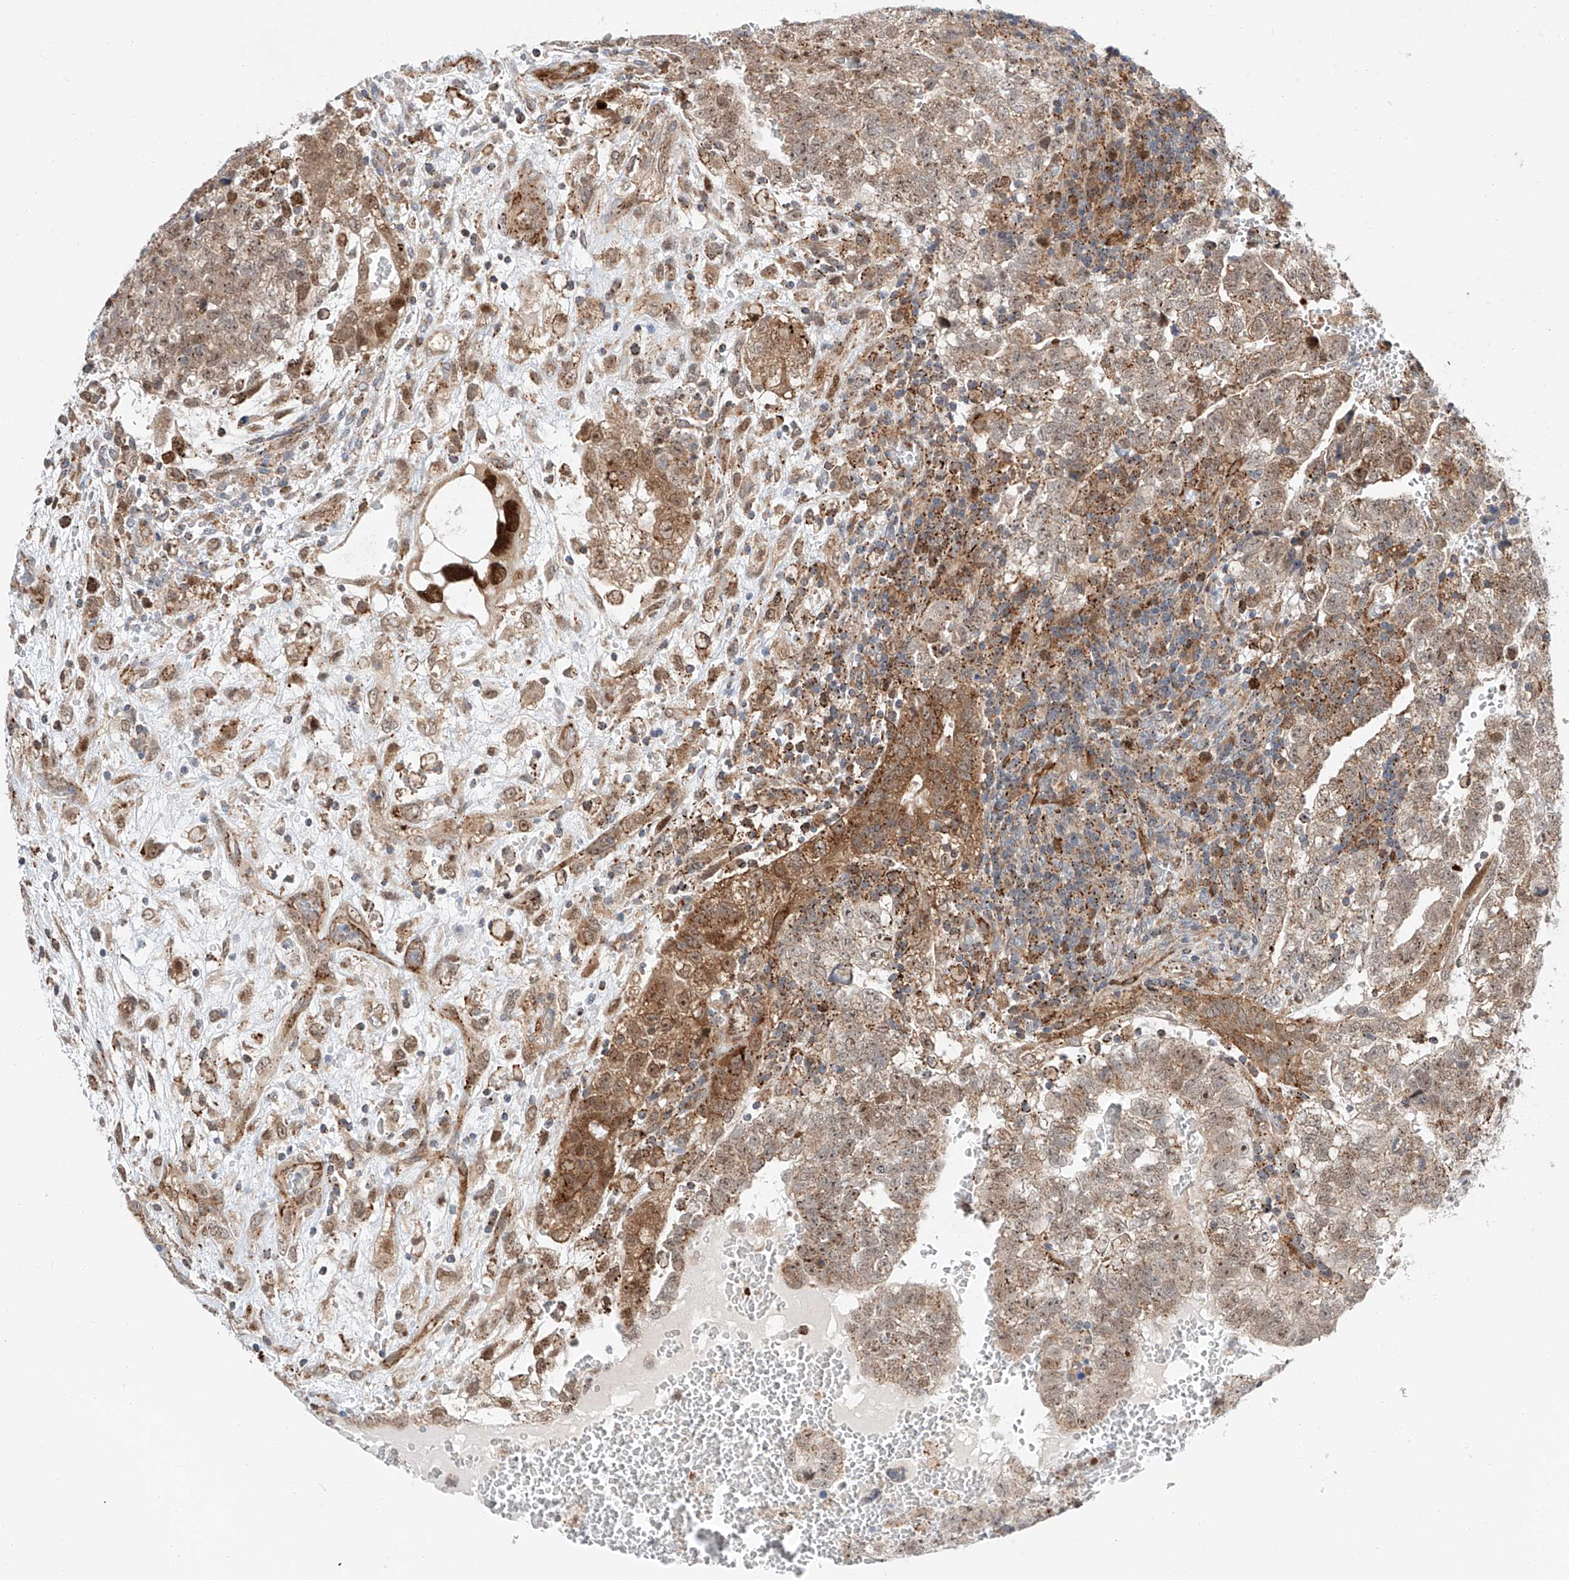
{"staining": {"intensity": "moderate", "quantity": ">75%", "location": "cytoplasmic/membranous,nuclear"}, "tissue": "testis cancer", "cell_type": "Tumor cells", "image_type": "cancer", "snomed": [{"axis": "morphology", "description": "Carcinoma, Embryonal, NOS"}, {"axis": "topography", "description": "Testis"}], "caption": "The immunohistochemical stain labels moderate cytoplasmic/membranous and nuclear positivity in tumor cells of testis embryonal carcinoma tissue.", "gene": "CLDND1", "patient": {"sex": "male", "age": 37}}